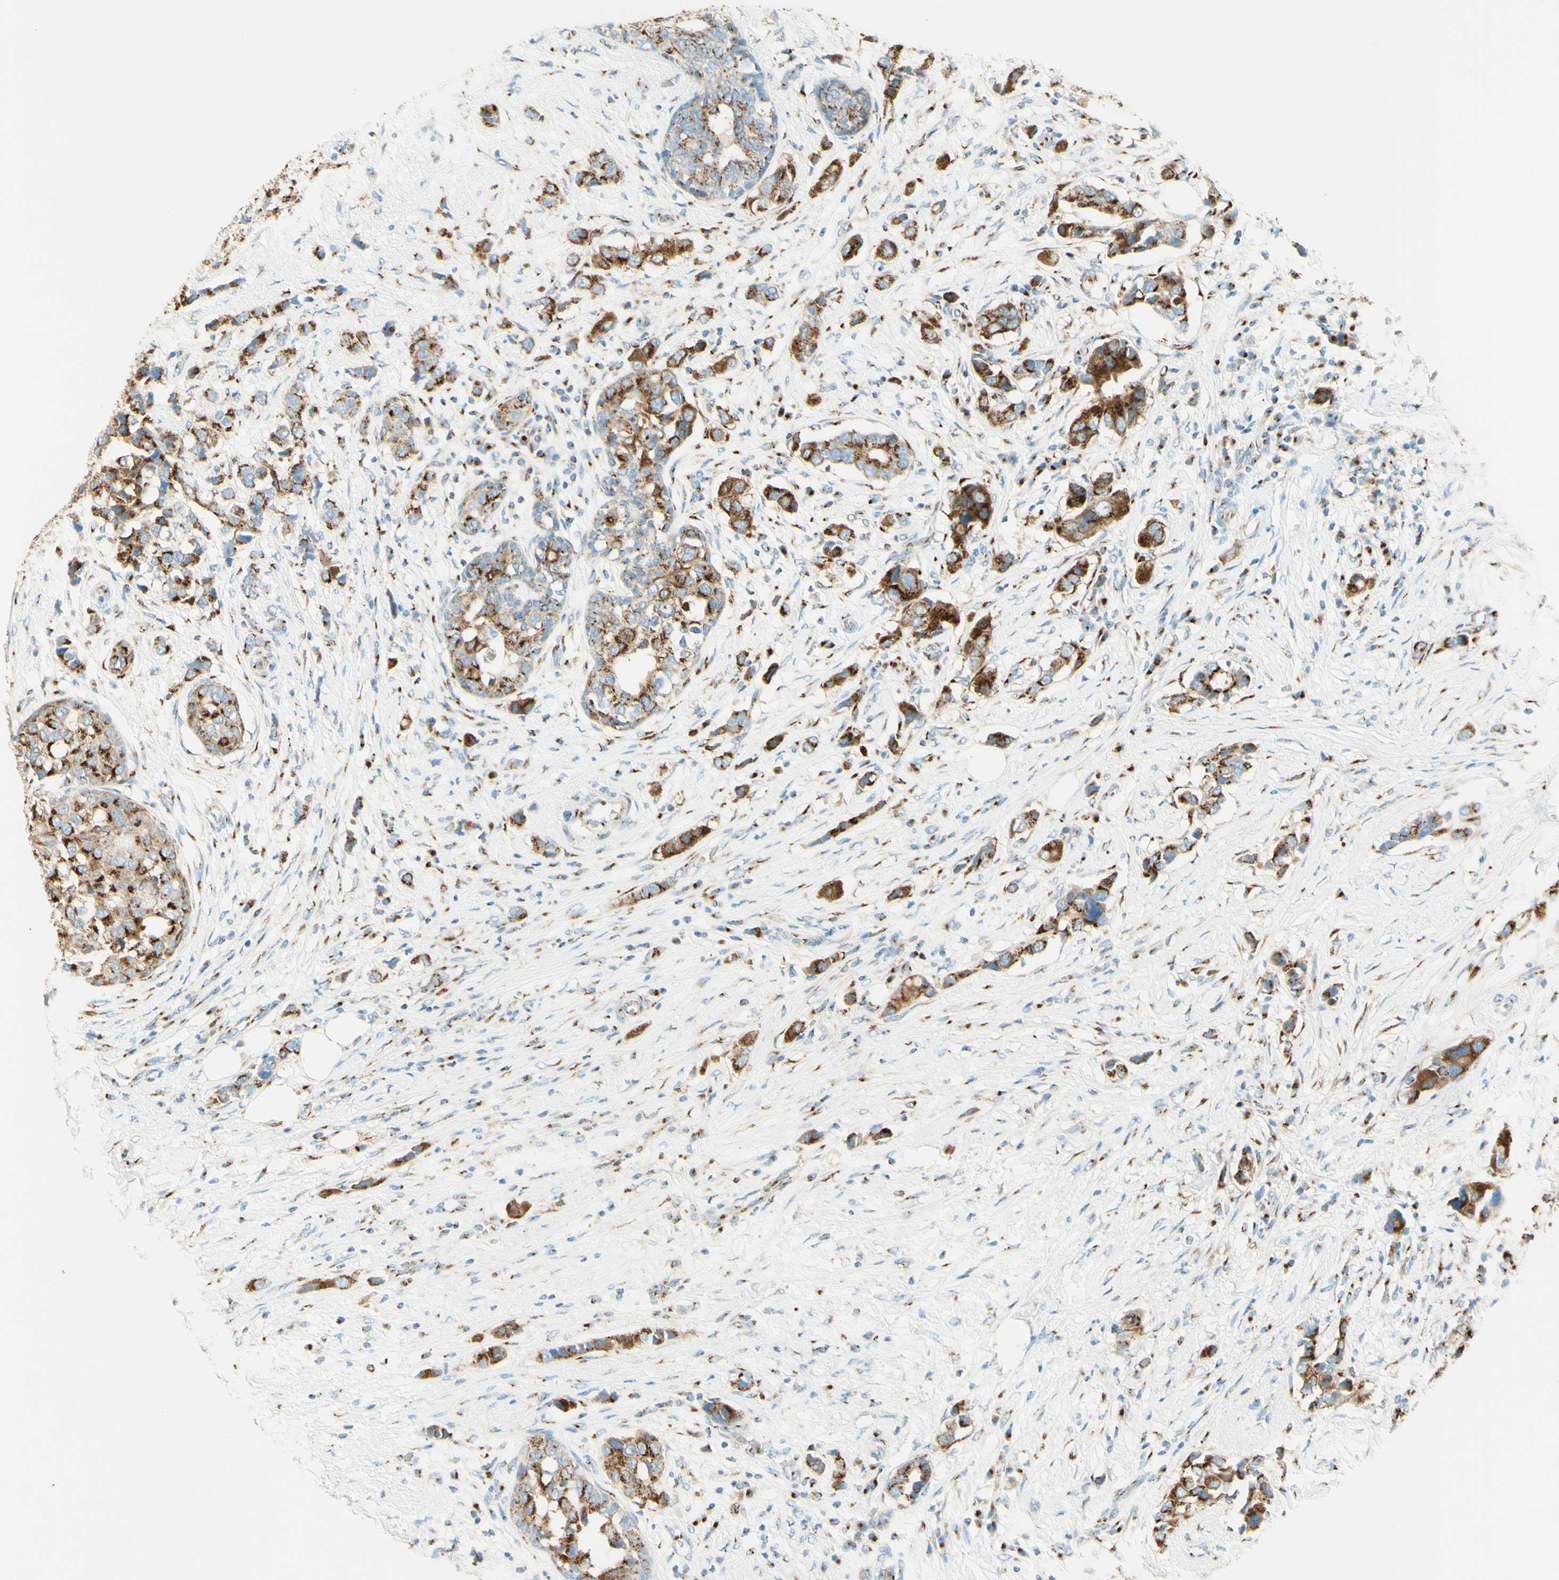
{"staining": {"intensity": "strong", "quantity": ">75%", "location": "cytoplasmic/membranous"}, "tissue": "breast cancer", "cell_type": "Tumor cells", "image_type": "cancer", "snomed": [{"axis": "morphology", "description": "Normal tissue, NOS"}, {"axis": "morphology", "description": "Duct carcinoma"}, {"axis": "topography", "description": "Breast"}], "caption": "Immunohistochemistry photomicrograph of human breast cancer stained for a protein (brown), which exhibits high levels of strong cytoplasmic/membranous staining in approximately >75% of tumor cells.", "gene": "GOLGB1", "patient": {"sex": "female", "age": 50}}